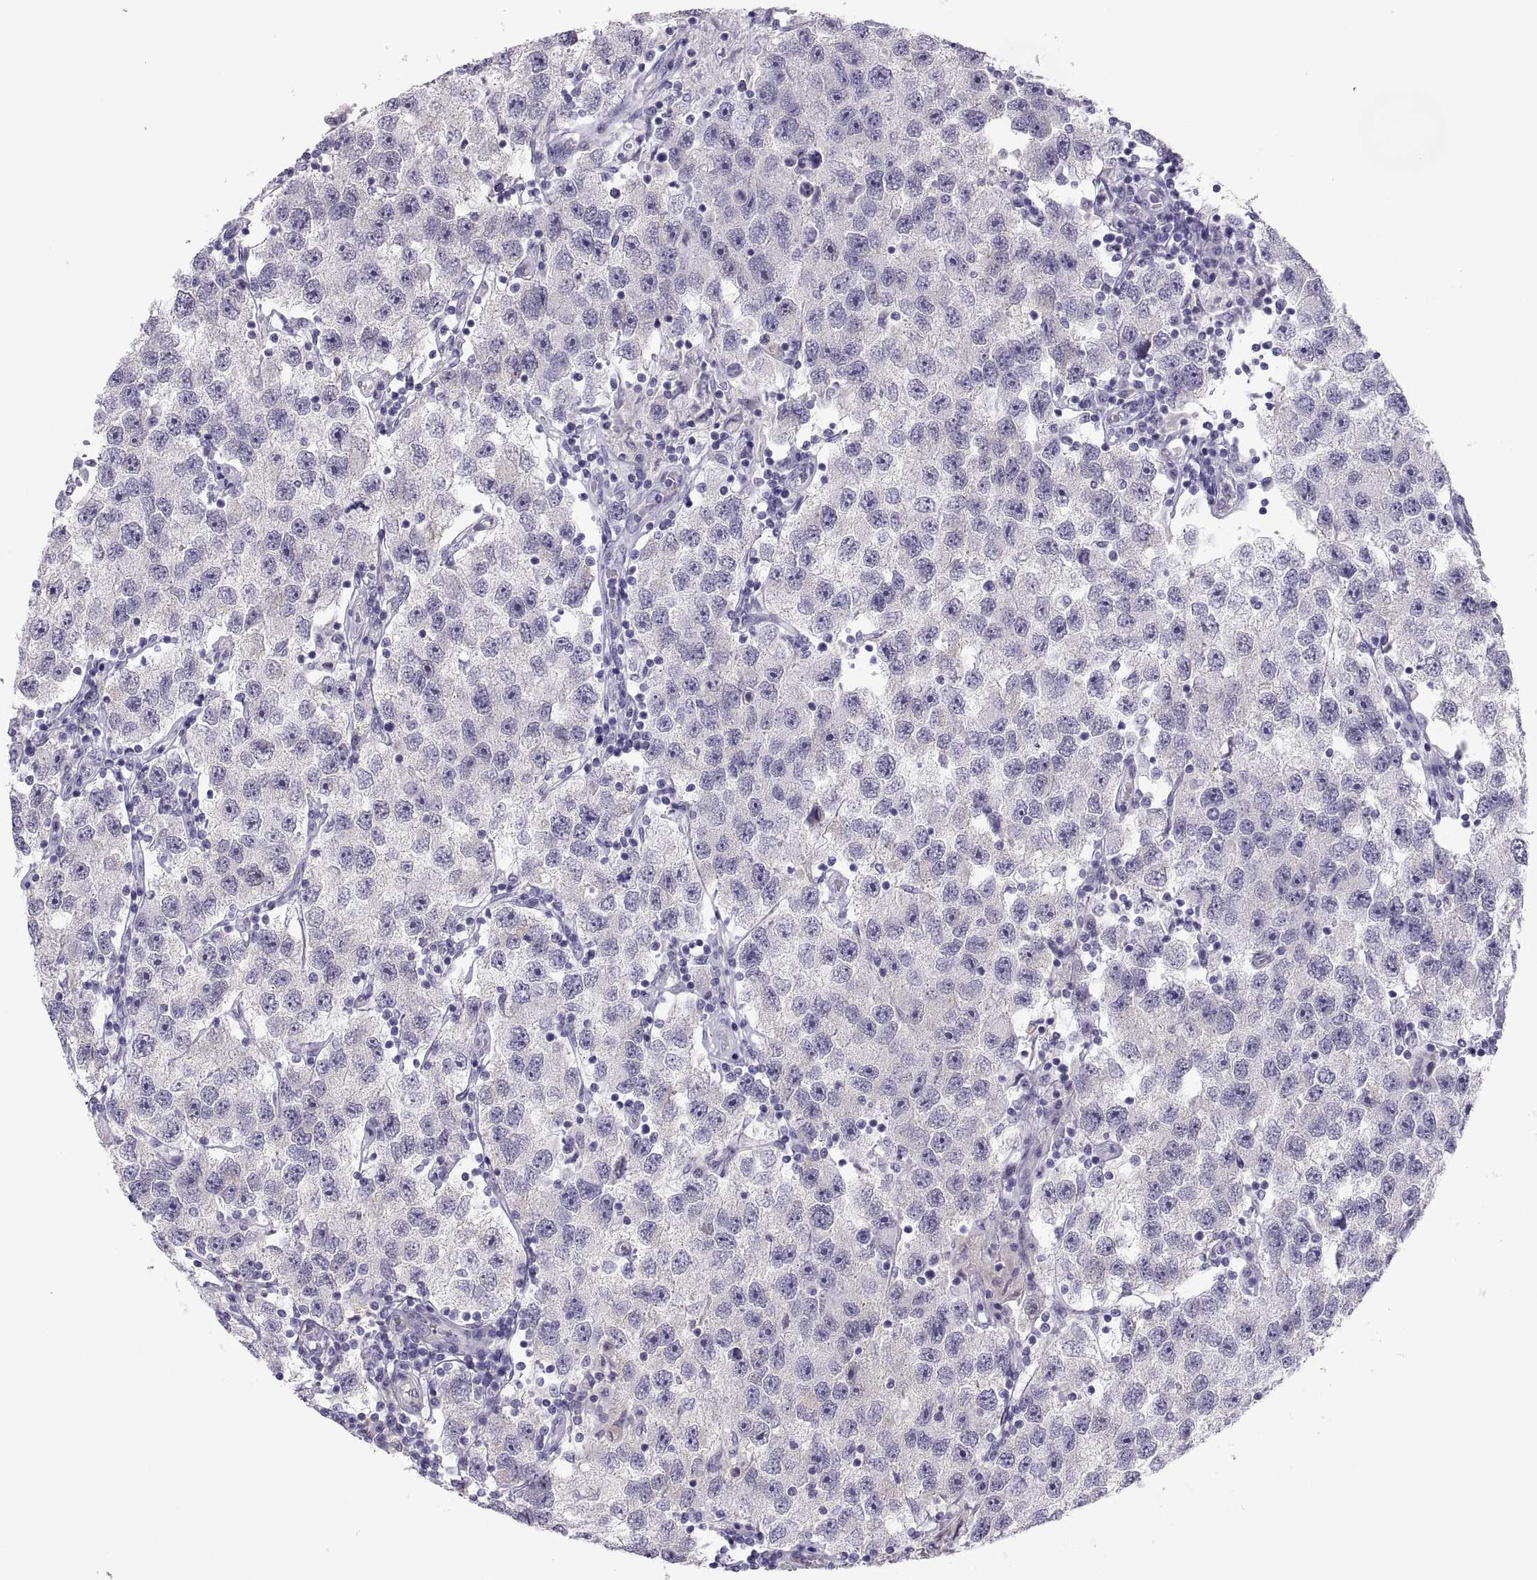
{"staining": {"intensity": "negative", "quantity": "none", "location": "none"}, "tissue": "testis cancer", "cell_type": "Tumor cells", "image_type": "cancer", "snomed": [{"axis": "morphology", "description": "Seminoma, NOS"}, {"axis": "topography", "description": "Testis"}], "caption": "Immunohistochemistry (IHC) micrograph of seminoma (testis) stained for a protein (brown), which displays no positivity in tumor cells.", "gene": "MAGEB2", "patient": {"sex": "male", "age": 26}}